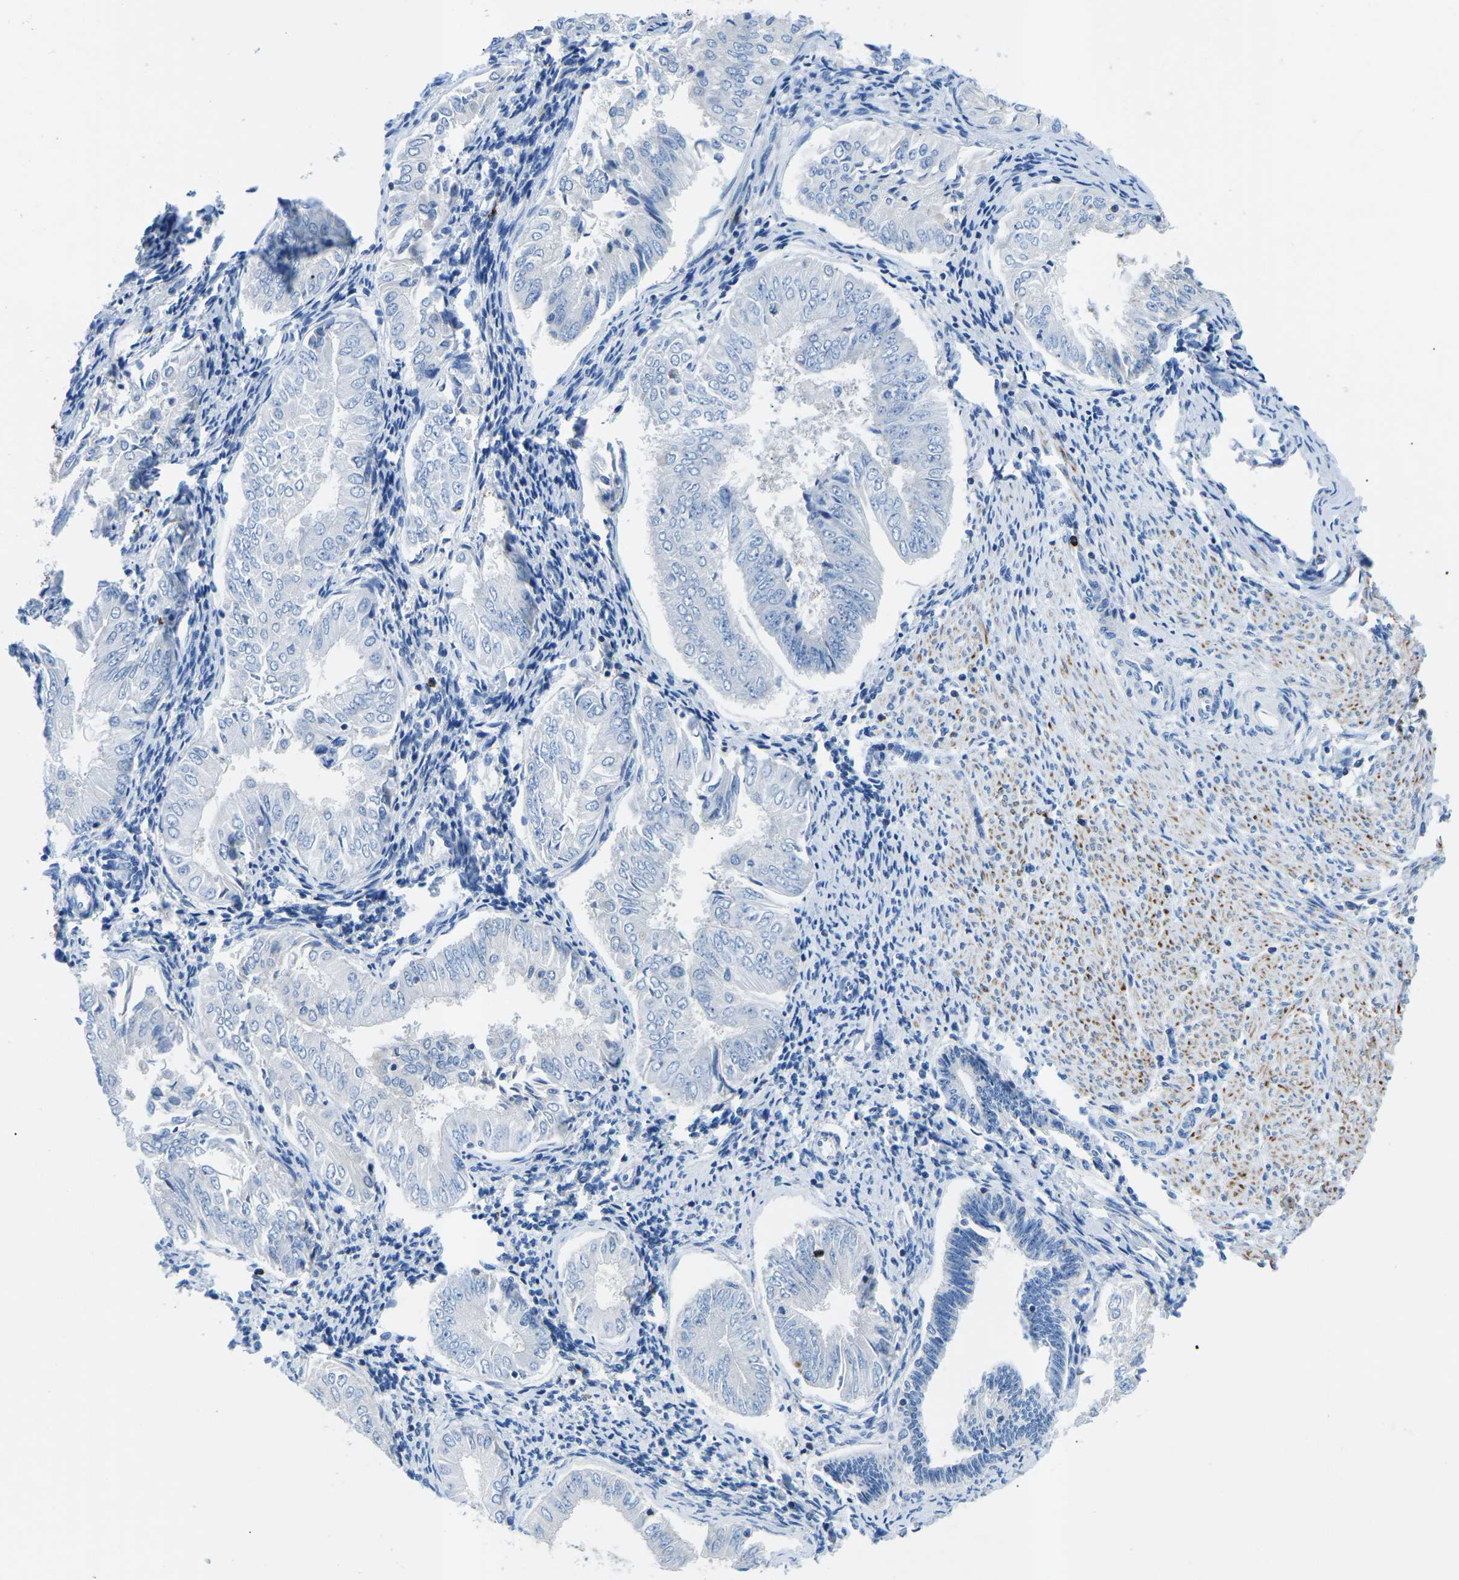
{"staining": {"intensity": "negative", "quantity": "none", "location": "none"}, "tissue": "endometrial cancer", "cell_type": "Tumor cells", "image_type": "cancer", "snomed": [{"axis": "morphology", "description": "Adenocarcinoma, NOS"}, {"axis": "topography", "description": "Endometrium"}], "caption": "An image of human endometrial cancer (adenocarcinoma) is negative for staining in tumor cells.", "gene": "MC4R", "patient": {"sex": "female", "age": 53}}